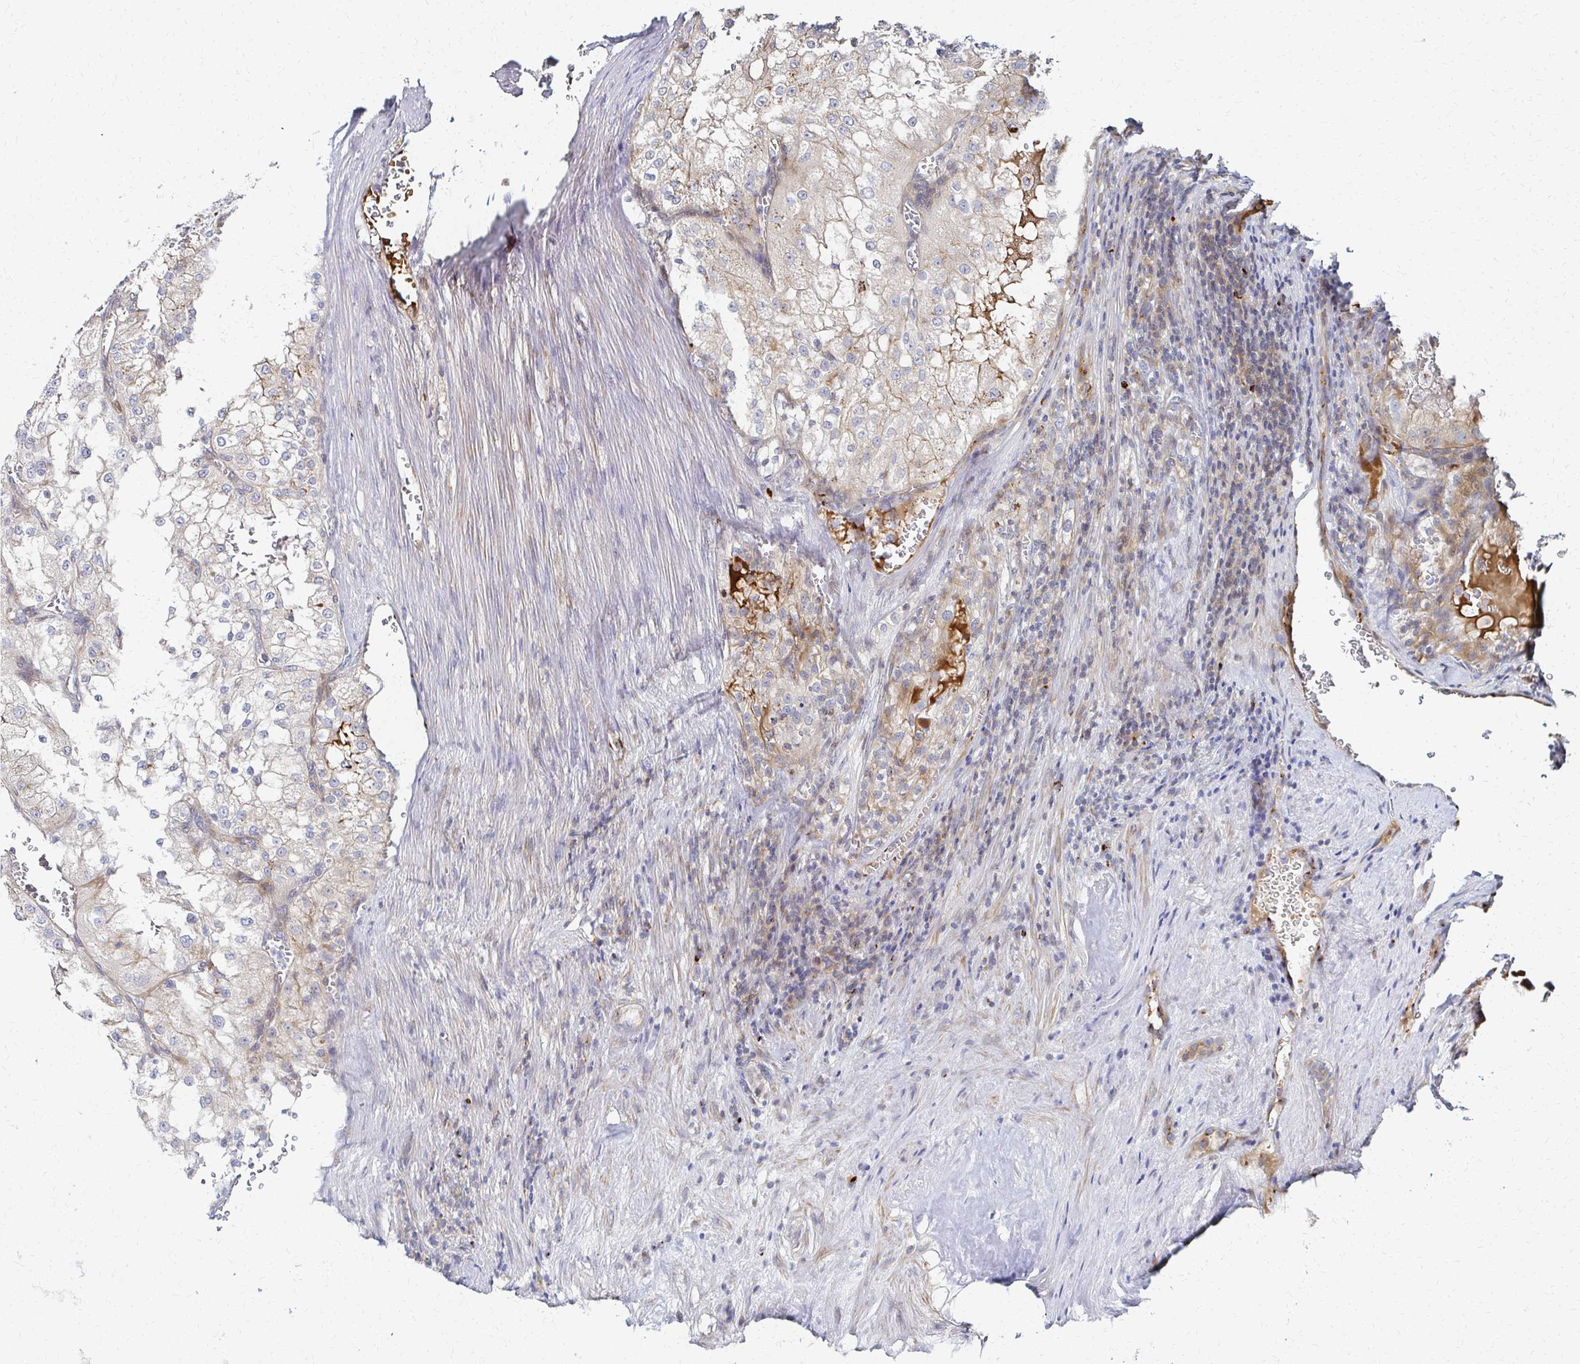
{"staining": {"intensity": "negative", "quantity": "none", "location": "none"}, "tissue": "renal cancer", "cell_type": "Tumor cells", "image_type": "cancer", "snomed": [{"axis": "morphology", "description": "Adenocarcinoma, NOS"}, {"axis": "topography", "description": "Kidney"}], "caption": "High magnification brightfield microscopy of renal cancer stained with DAB (brown) and counterstained with hematoxylin (blue): tumor cells show no significant staining.", "gene": "MAN1A1", "patient": {"sex": "female", "age": 74}}